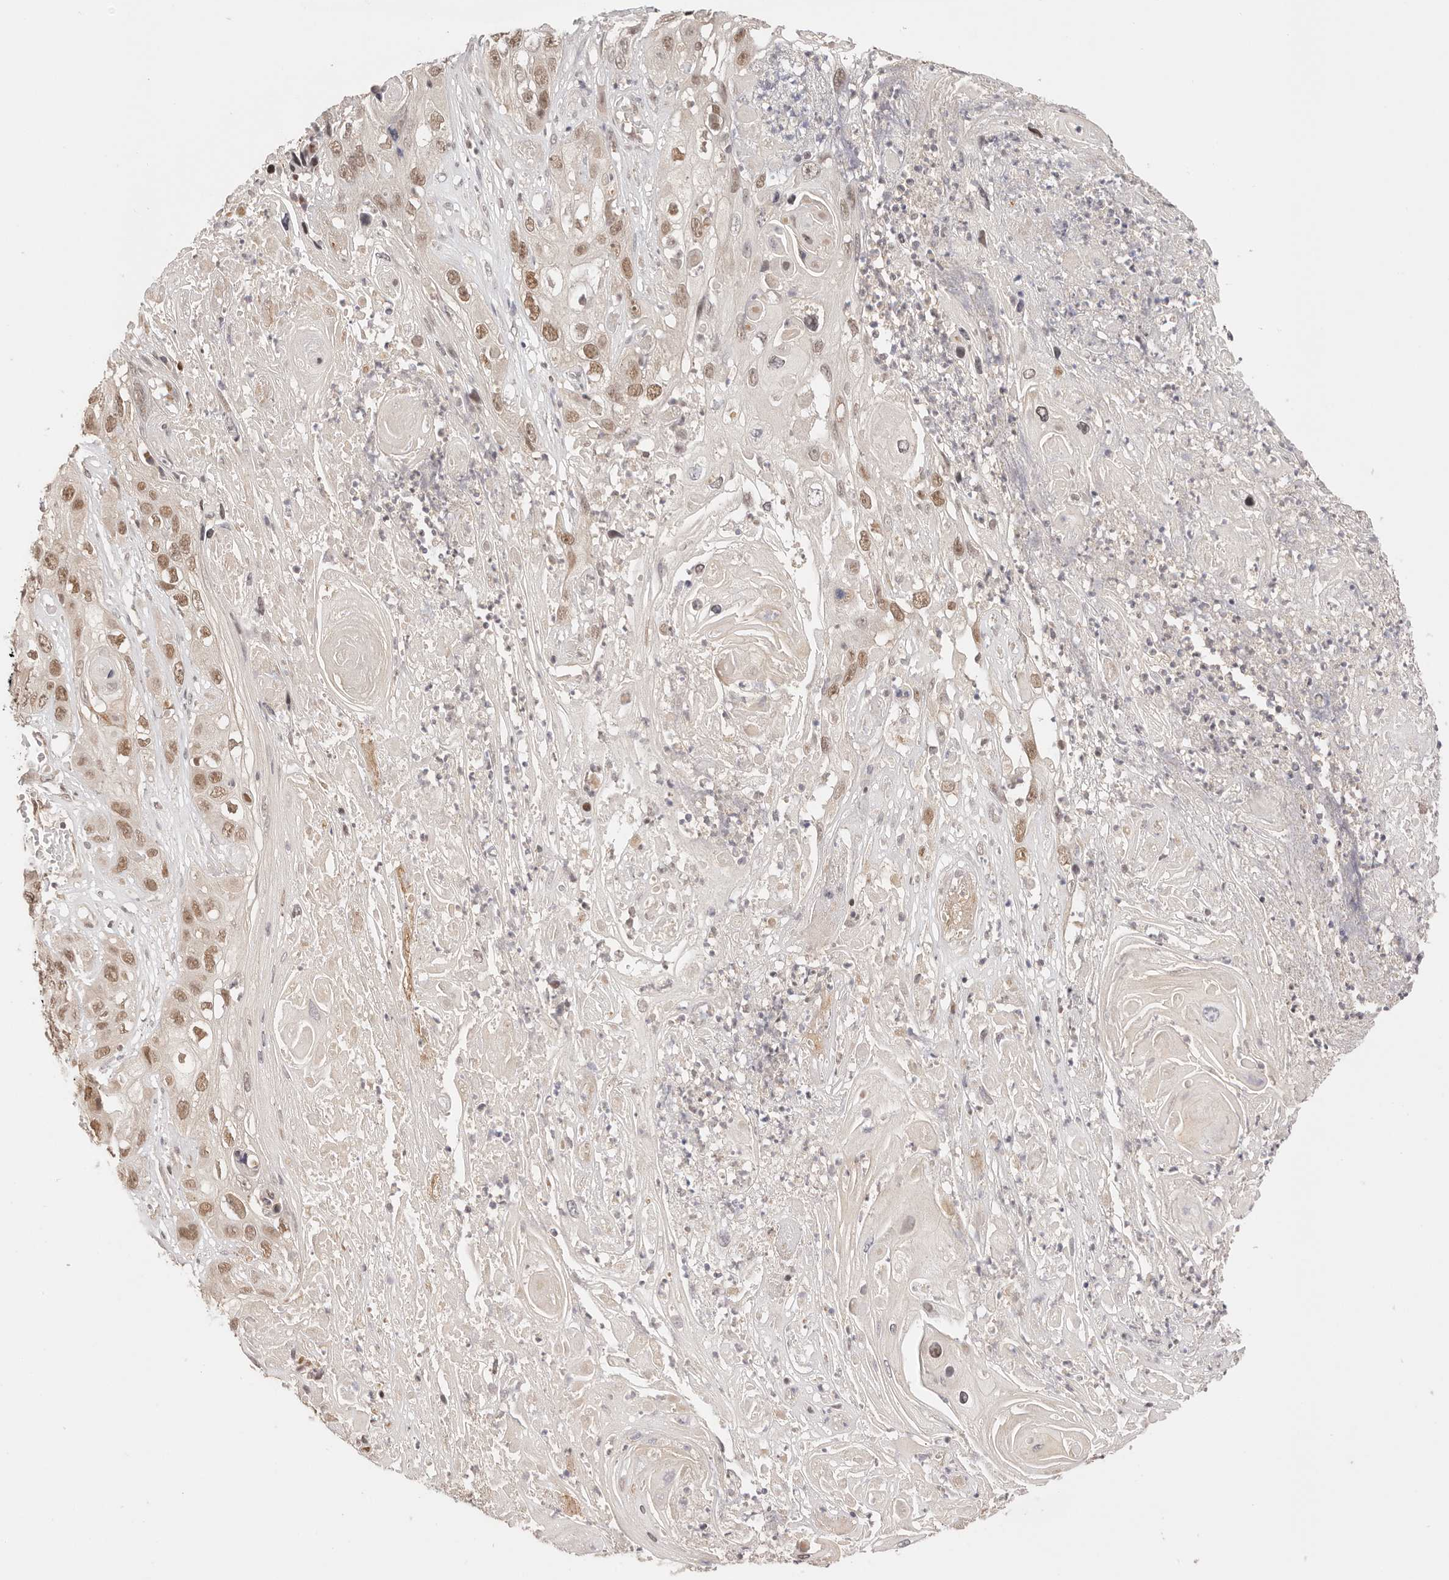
{"staining": {"intensity": "moderate", "quantity": ">75%", "location": "nuclear"}, "tissue": "skin cancer", "cell_type": "Tumor cells", "image_type": "cancer", "snomed": [{"axis": "morphology", "description": "Squamous cell carcinoma, NOS"}, {"axis": "topography", "description": "Skin"}], "caption": "Immunohistochemical staining of human skin cancer (squamous cell carcinoma) displays medium levels of moderate nuclear protein staining in approximately >75% of tumor cells. The protein of interest is stained brown, and the nuclei are stained in blue (DAB IHC with brightfield microscopy, high magnification).", "gene": "RFC3", "patient": {"sex": "male", "age": 55}}